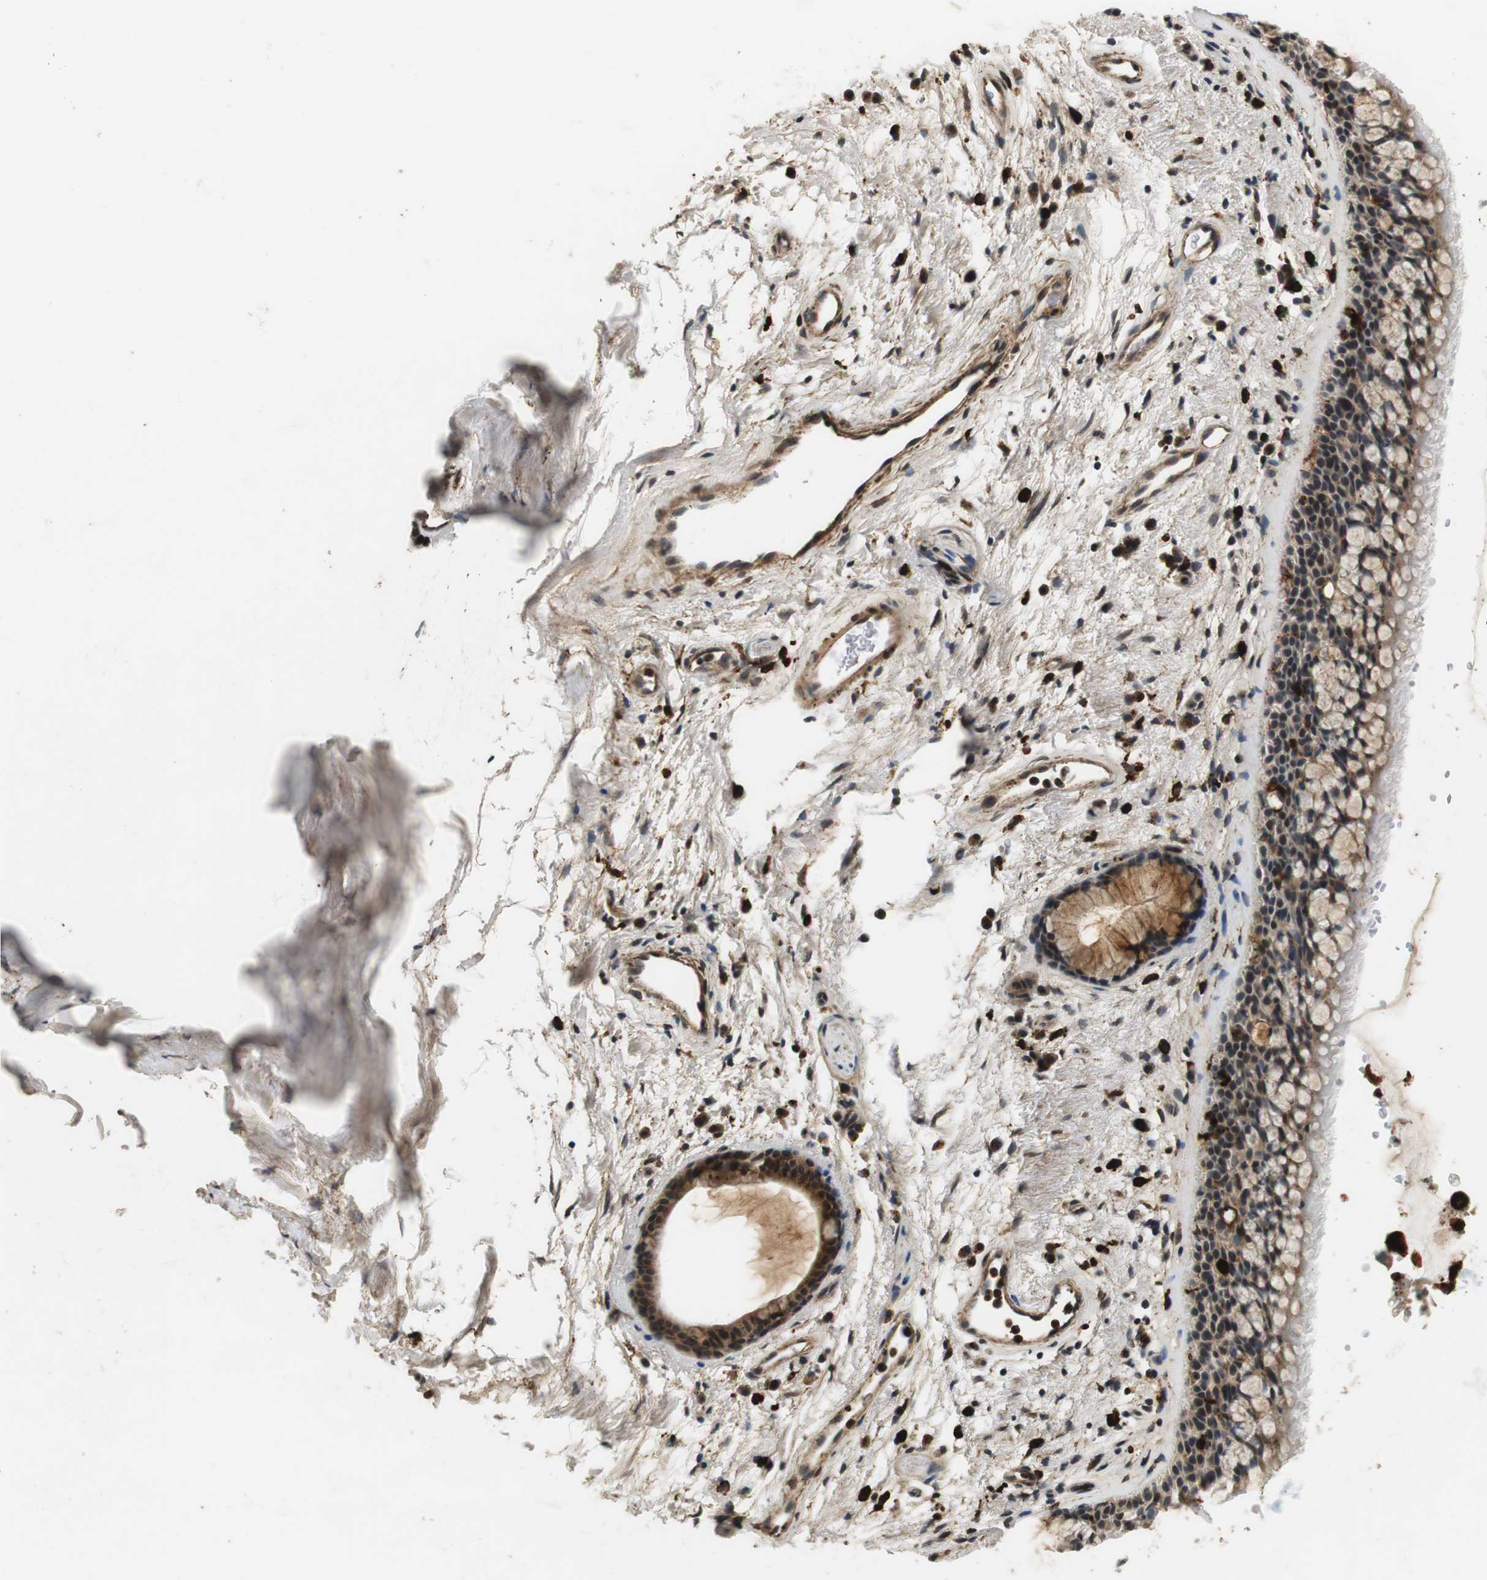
{"staining": {"intensity": "moderate", "quantity": ">75%", "location": "cytoplasmic/membranous,nuclear"}, "tissue": "bronchus", "cell_type": "Respiratory epithelial cells", "image_type": "normal", "snomed": [{"axis": "morphology", "description": "Normal tissue, NOS"}, {"axis": "topography", "description": "Bronchus"}], "caption": "Immunohistochemical staining of benign human bronchus demonstrates medium levels of moderate cytoplasmic/membranous,nuclear positivity in approximately >75% of respiratory epithelial cells.", "gene": "TXNRD1", "patient": {"sex": "female", "age": 54}}